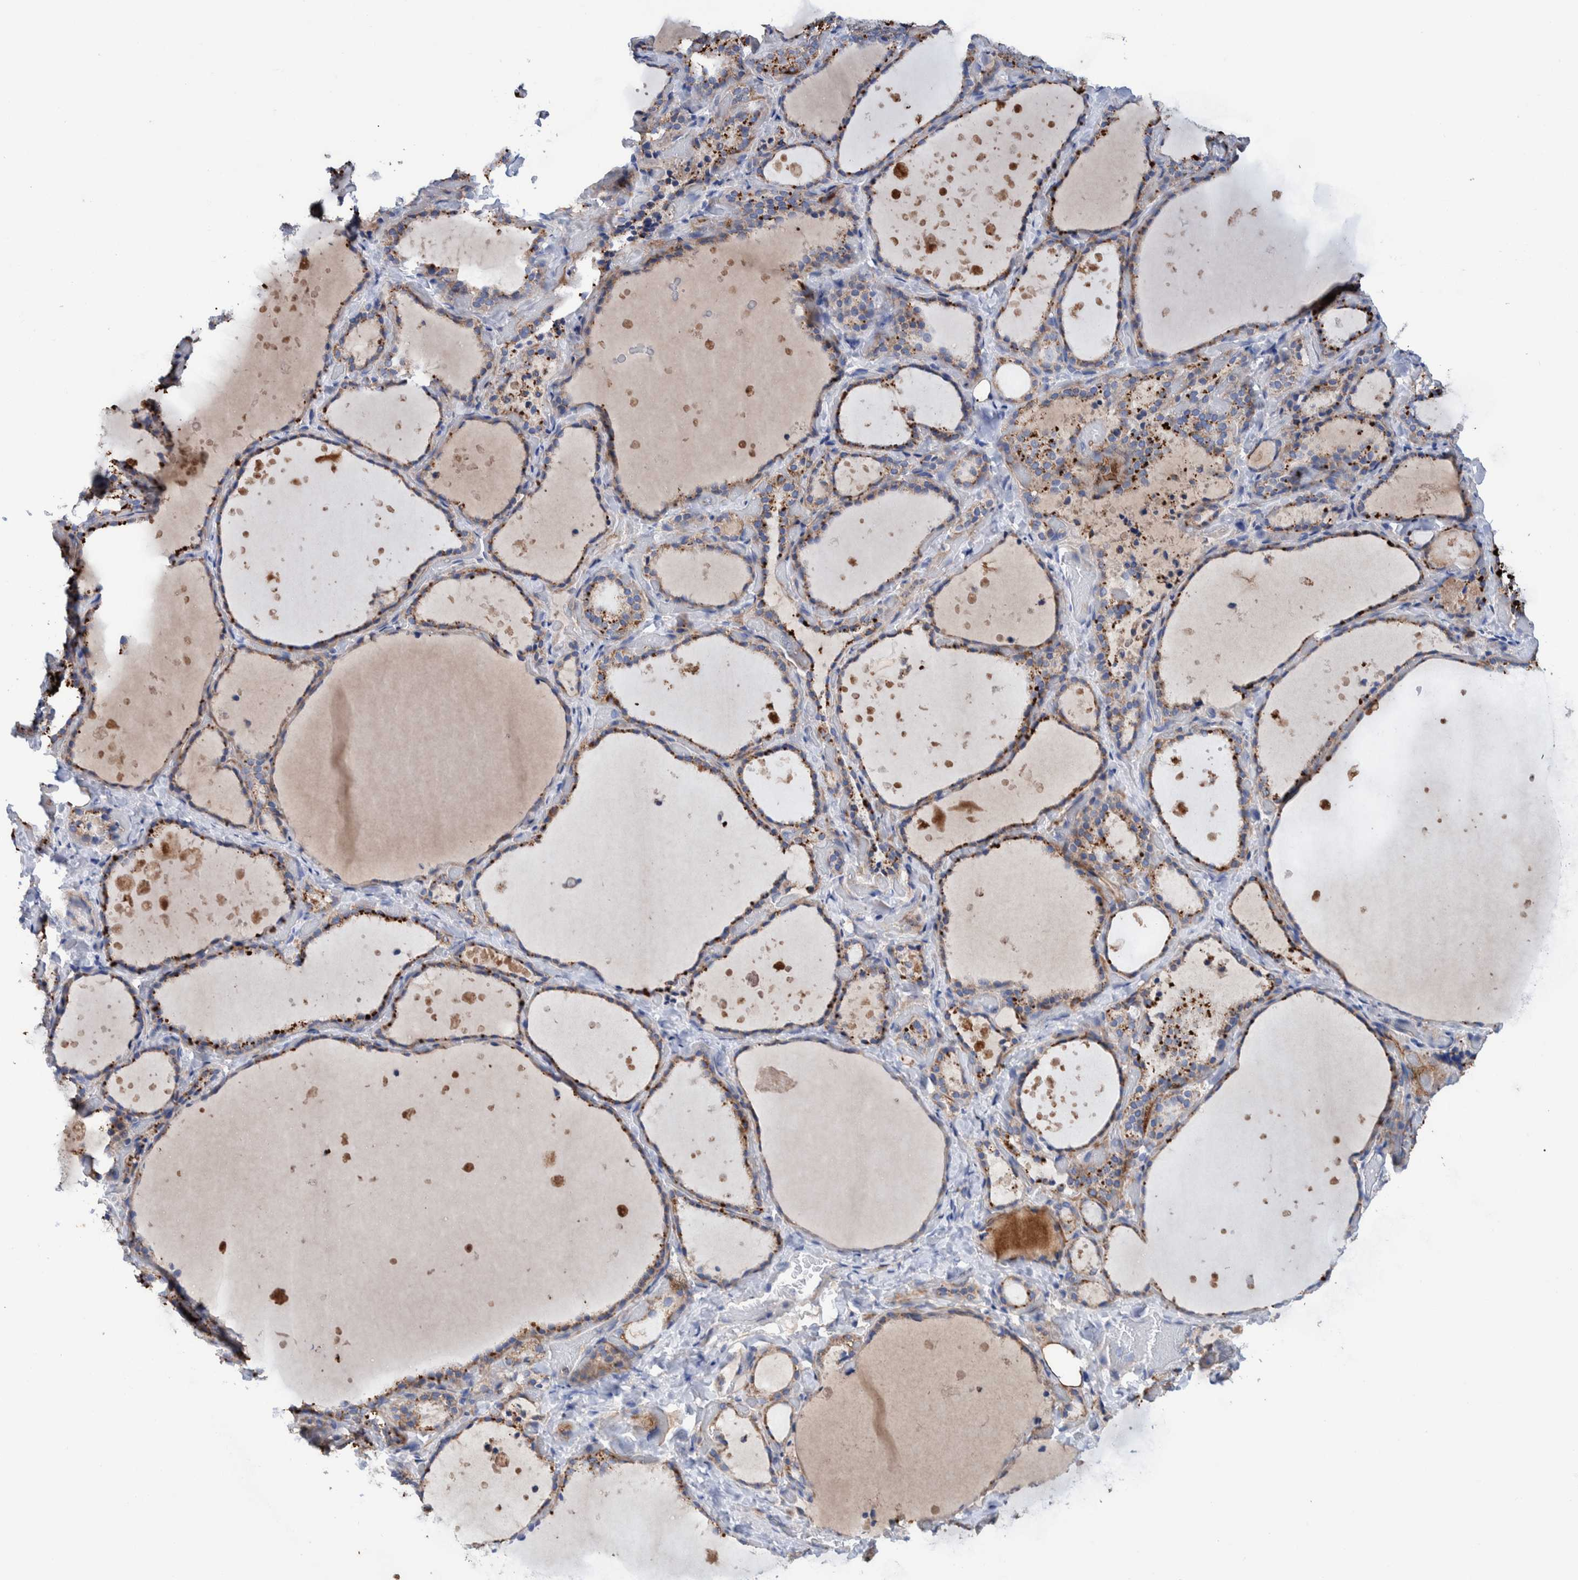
{"staining": {"intensity": "moderate", "quantity": "25%-75%", "location": "cytoplasmic/membranous"}, "tissue": "thyroid gland", "cell_type": "Glandular cells", "image_type": "normal", "snomed": [{"axis": "morphology", "description": "Normal tissue, NOS"}, {"axis": "topography", "description": "Thyroid gland"}], "caption": "Immunohistochemical staining of benign human thyroid gland reveals medium levels of moderate cytoplasmic/membranous positivity in approximately 25%-75% of glandular cells. Ihc stains the protein of interest in brown and the nuclei are stained blue.", "gene": "DECR1", "patient": {"sex": "female", "age": 44}}